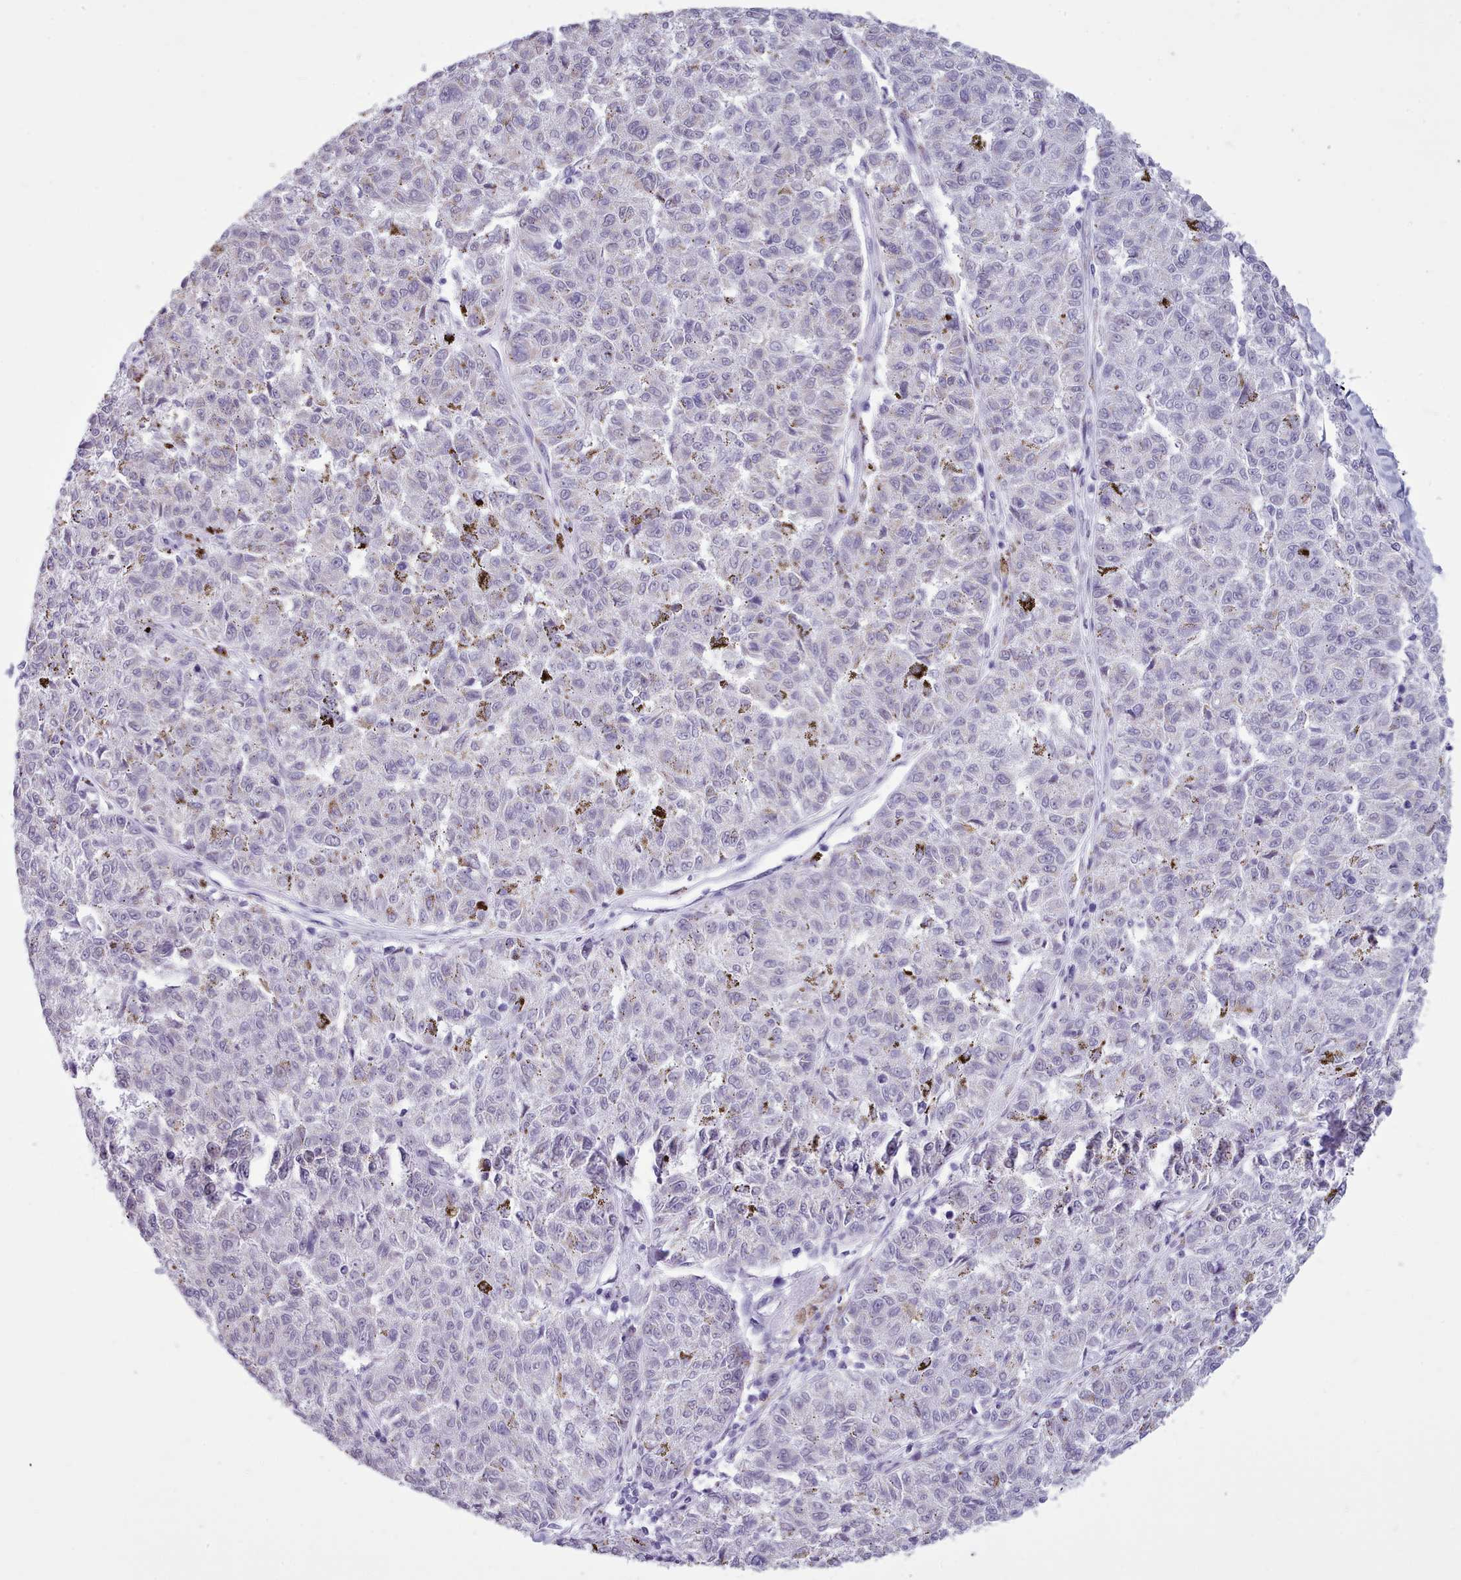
{"staining": {"intensity": "negative", "quantity": "none", "location": "none"}, "tissue": "melanoma", "cell_type": "Tumor cells", "image_type": "cancer", "snomed": [{"axis": "morphology", "description": "Malignant melanoma, NOS"}, {"axis": "topography", "description": "Skin"}], "caption": "There is no significant staining in tumor cells of melanoma. (Stains: DAB immunohistochemistry with hematoxylin counter stain, Microscopy: brightfield microscopy at high magnification).", "gene": "FBXO48", "patient": {"sex": "female", "age": 72}}